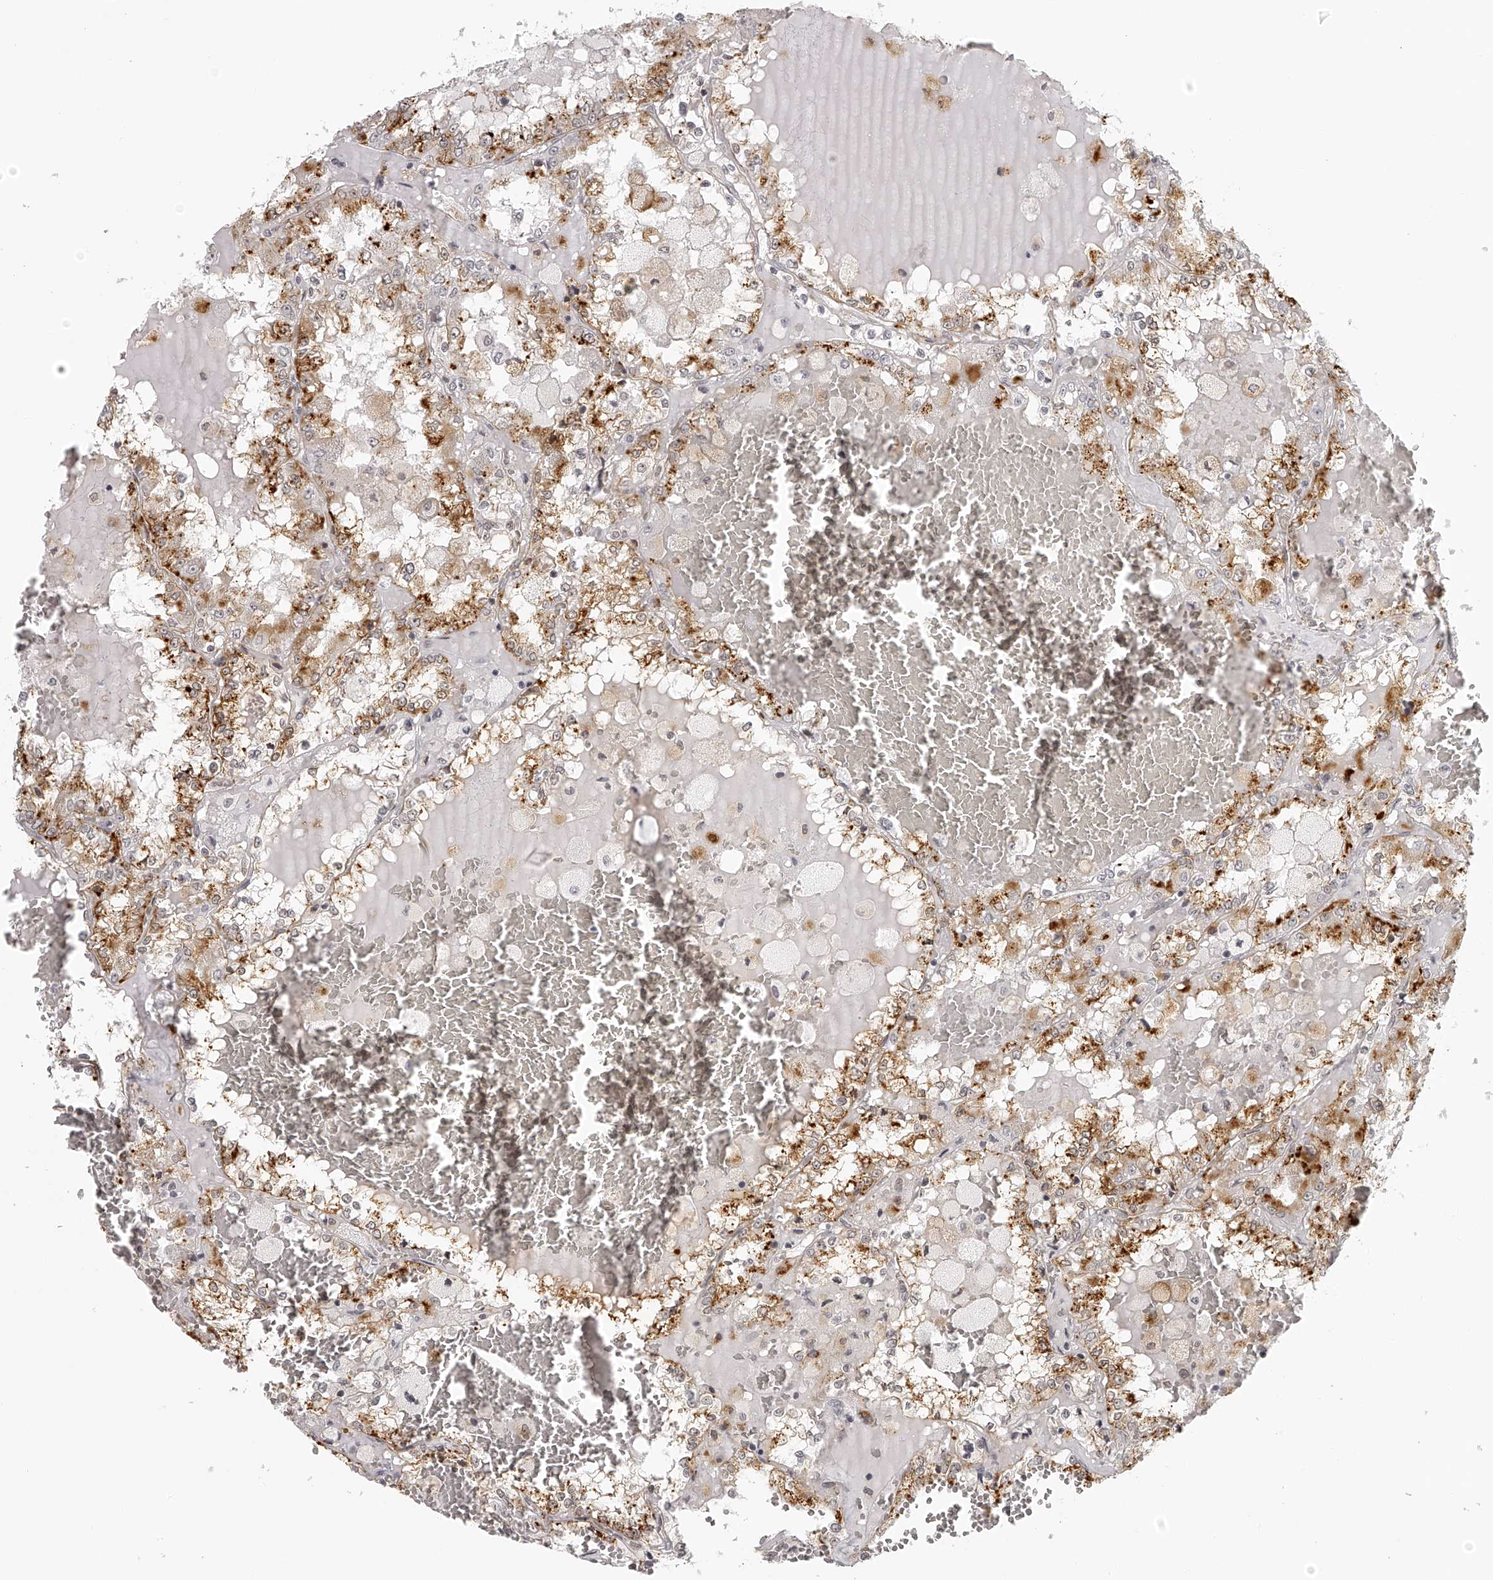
{"staining": {"intensity": "moderate", "quantity": ">75%", "location": "cytoplasmic/membranous"}, "tissue": "renal cancer", "cell_type": "Tumor cells", "image_type": "cancer", "snomed": [{"axis": "morphology", "description": "Adenocarcinoma, NOS"}, {"axis": "topography", "description": "Kidney"}], "caption": "Moderate cytoplasmic/membranous positivity for a protein is identified in approximately >75% of tumor cells of renal cancer using immunohistochemistry (IHC).", "gene": "RNF220", "patient": {"sex": "female", "age": 56}}